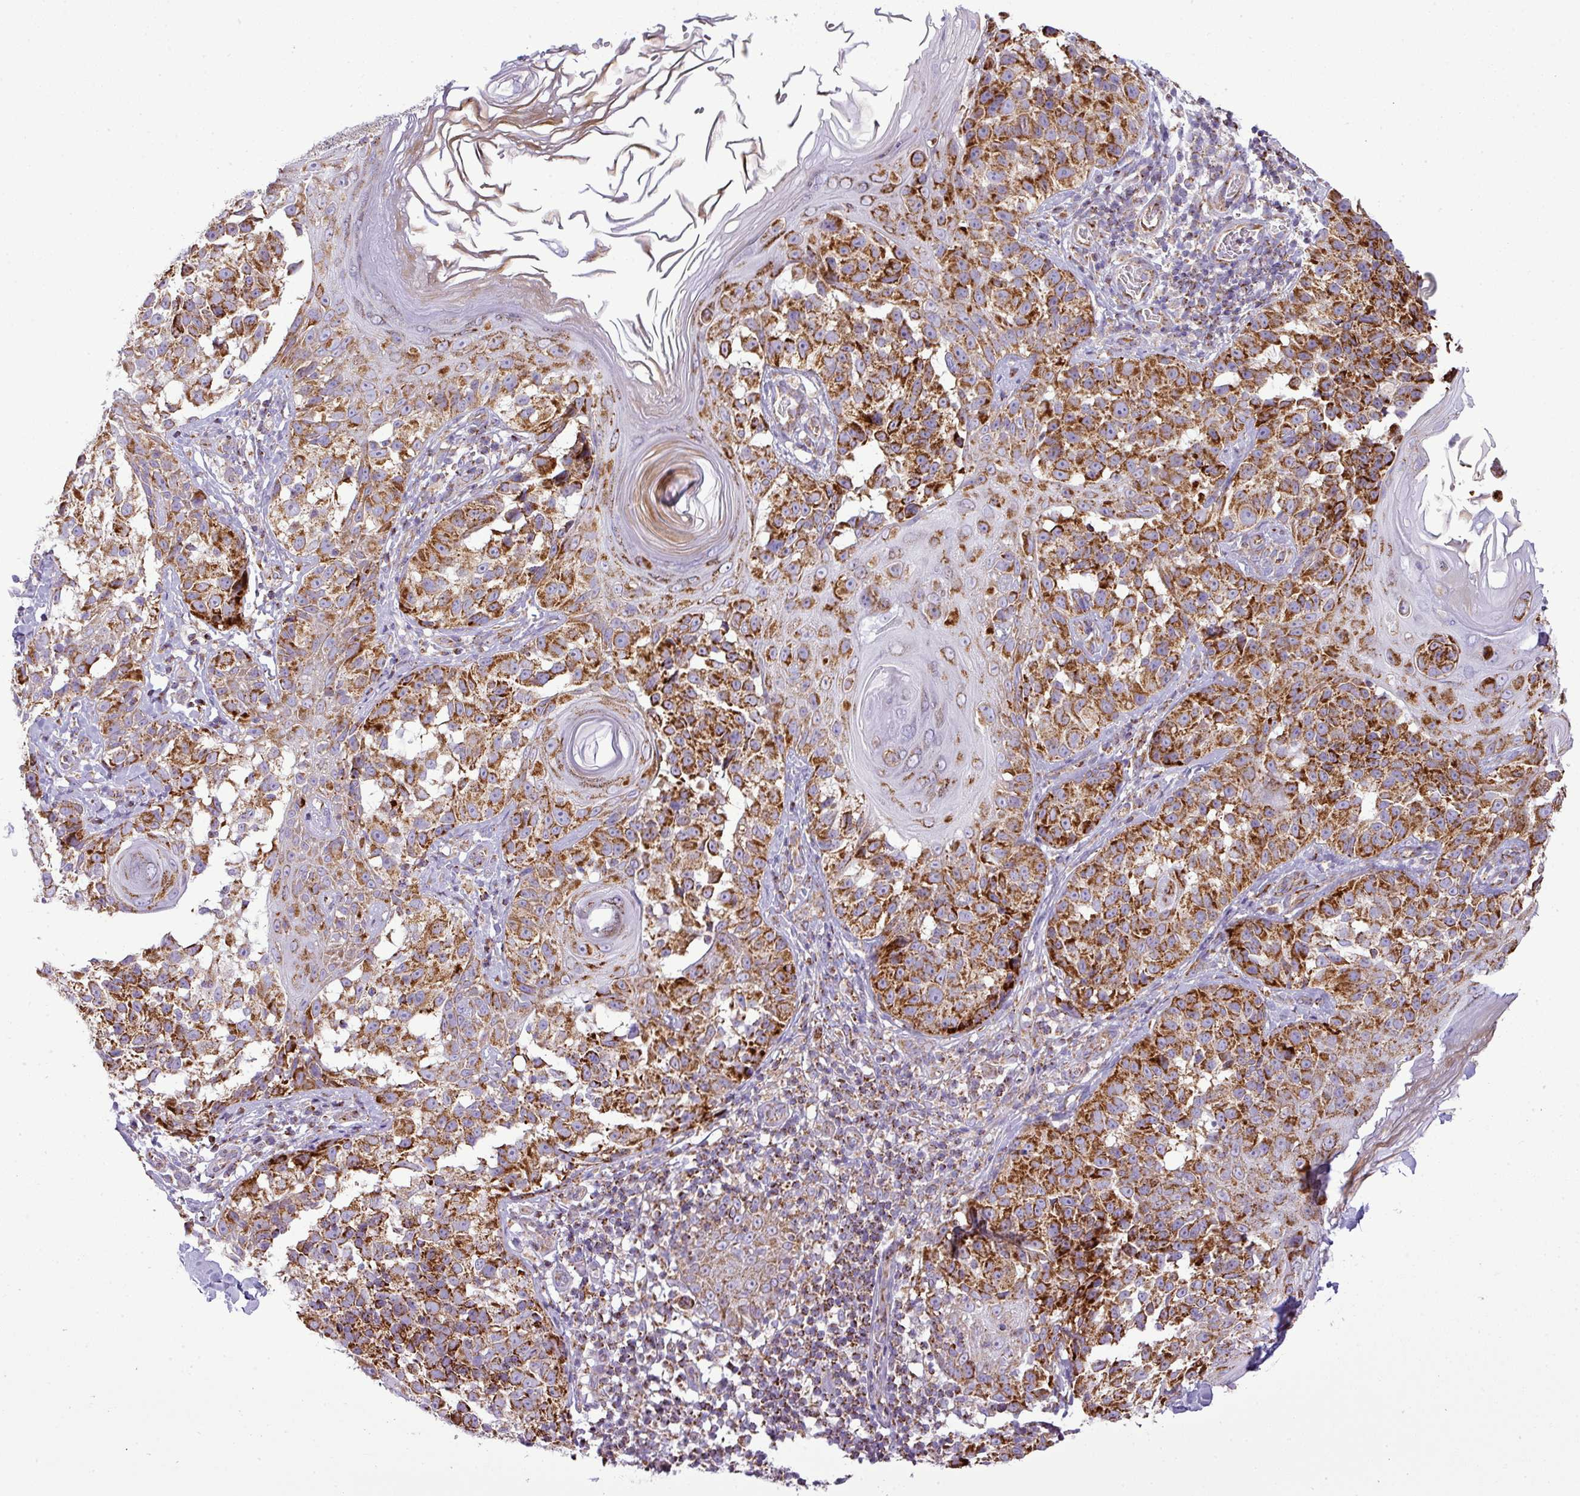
{"staining": {"intensity": "strong", "quantity": ">75%", "location": "cytoplasmic/membranous"}, "tissue": "melanoma", "cell_type": "Tumor cells", "image_type": "cancer", "snomed": [{"axis": "morphology", "description": "Malignant melanoma, NOS"}, {"axis": "topography", "description": "Skin"}], "caption": "This is a photomicrograph of IHC staining of malignant melanoma, which shows strong positivity in the cytoplasmic/membranous of tumor cells.", "gene": "ZNF81", "patient": {"sex": "male", "age": 73}}